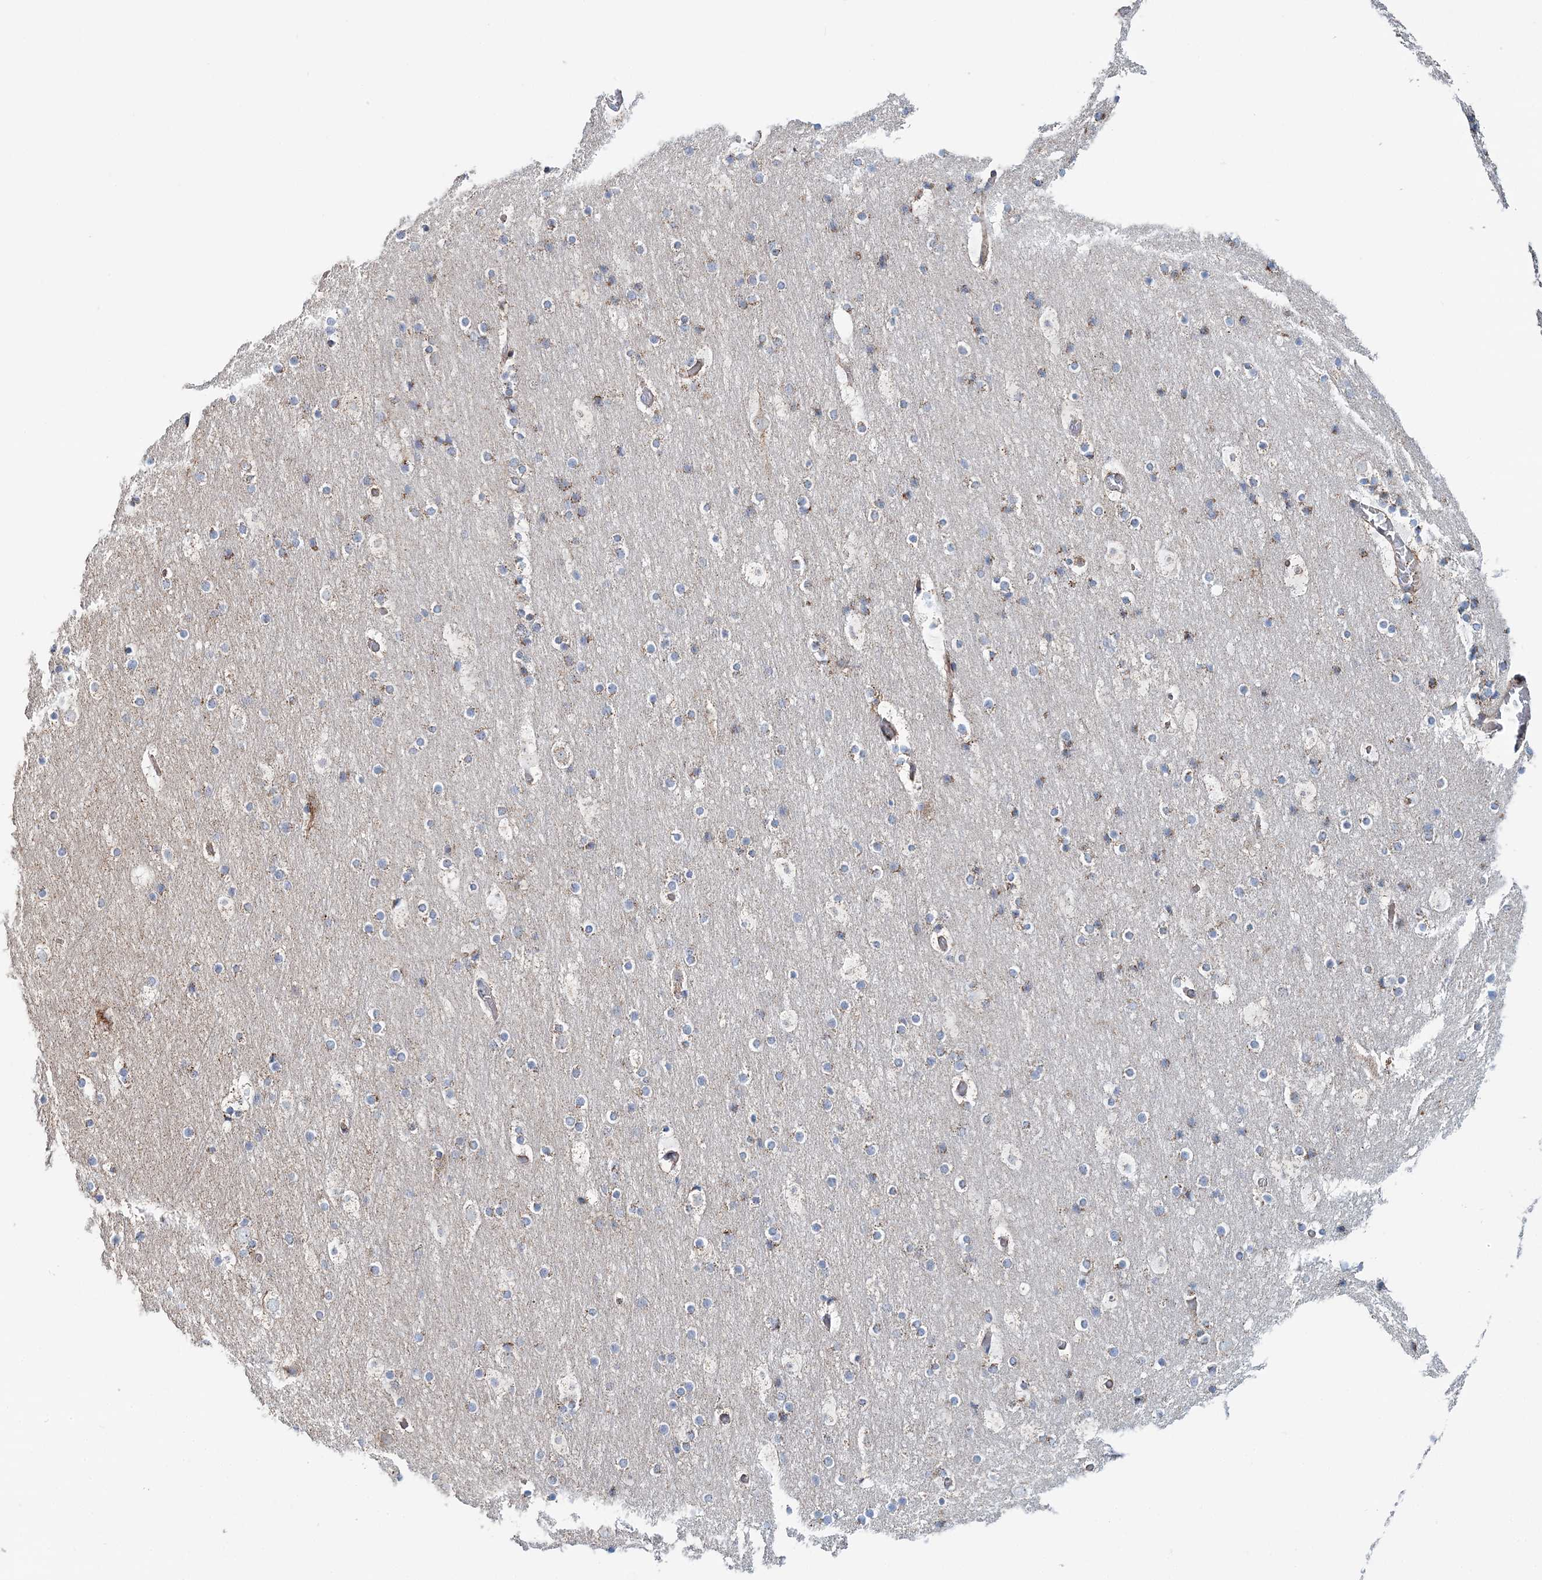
{"staining": {"intensity": "moderate", "quantity": ">75%", "location": "cytoplasmic/membranous"}, "tissue": "cerebral cortex", "cell_type": "Endothelial cells", "image_type": "normal", "snomed": [{"axis": "morphology", "description": "Normal tissue, NOS"}, {"axis": "topography", "description": "Cerebral cortex"}], "caption": "Immunohistochemical staining of unremarkable human cerebral cortex displays moderate cytoplasmic/membranous protein expression in about >75% of endothelial cells.", "gene": "ARHGAP6", "patient": {"sex": "male", "age": 57}}